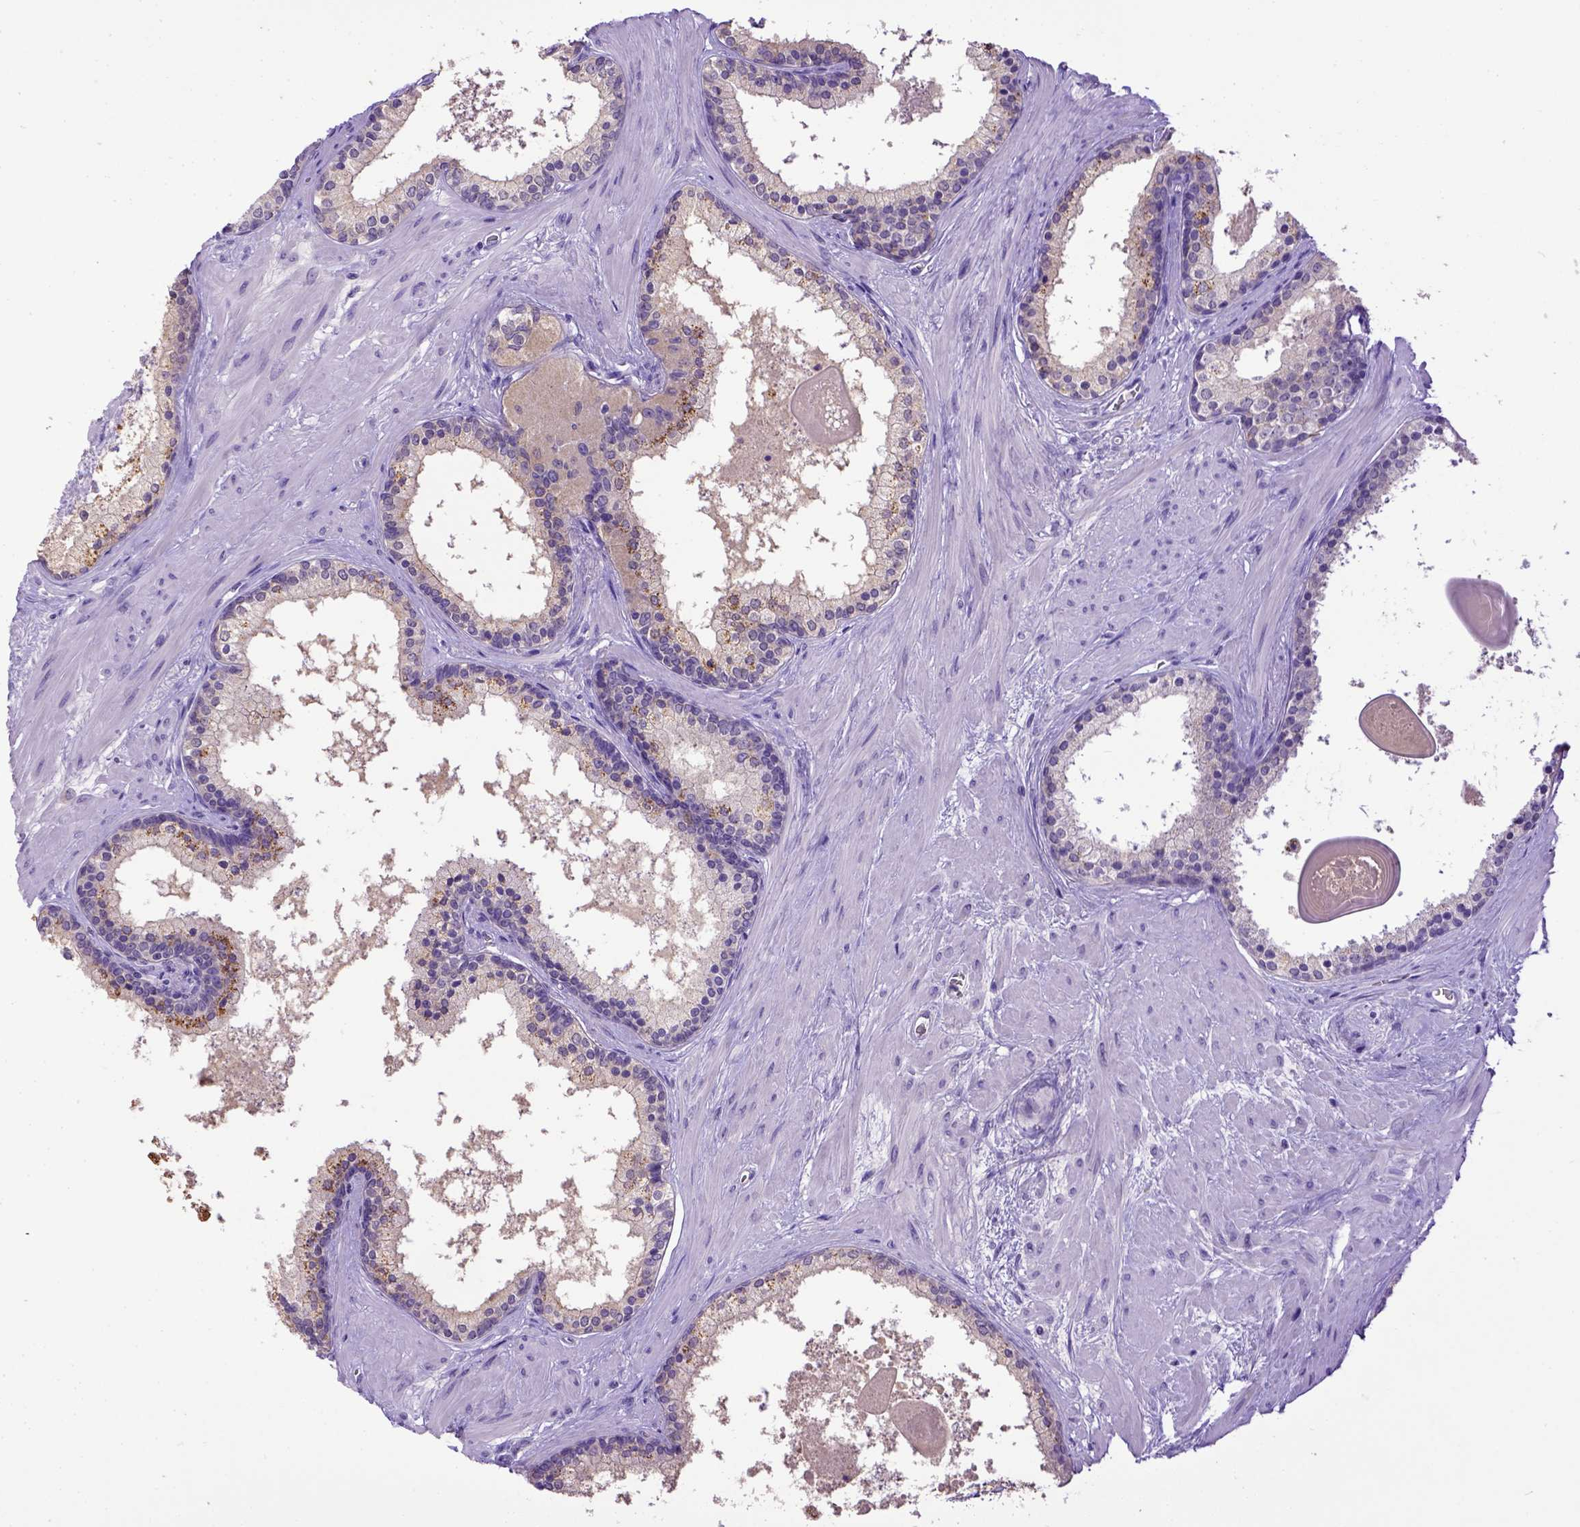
{"staining": {"intensity": "moderate", "quantity": "<25%", "location": "cytoplasmic/membranous"}, "tissue": "prostate", "cell_type": "Glandular cells", "image_type": "normal", "snomed": [{"axis": "morphology", "description": "Normal tissue, NOS"}, {"axis": "topography", "description": "Prostate"}], "caption": "This is a photomicrograph of immunohistochemistry (IHC) staining of unremarkable prostate, which shows moderate staining in the cytoplasmic/membranous of glandular cells.", "gene": "SPEF1", "patient": {"sex": "male", "age": 61}}